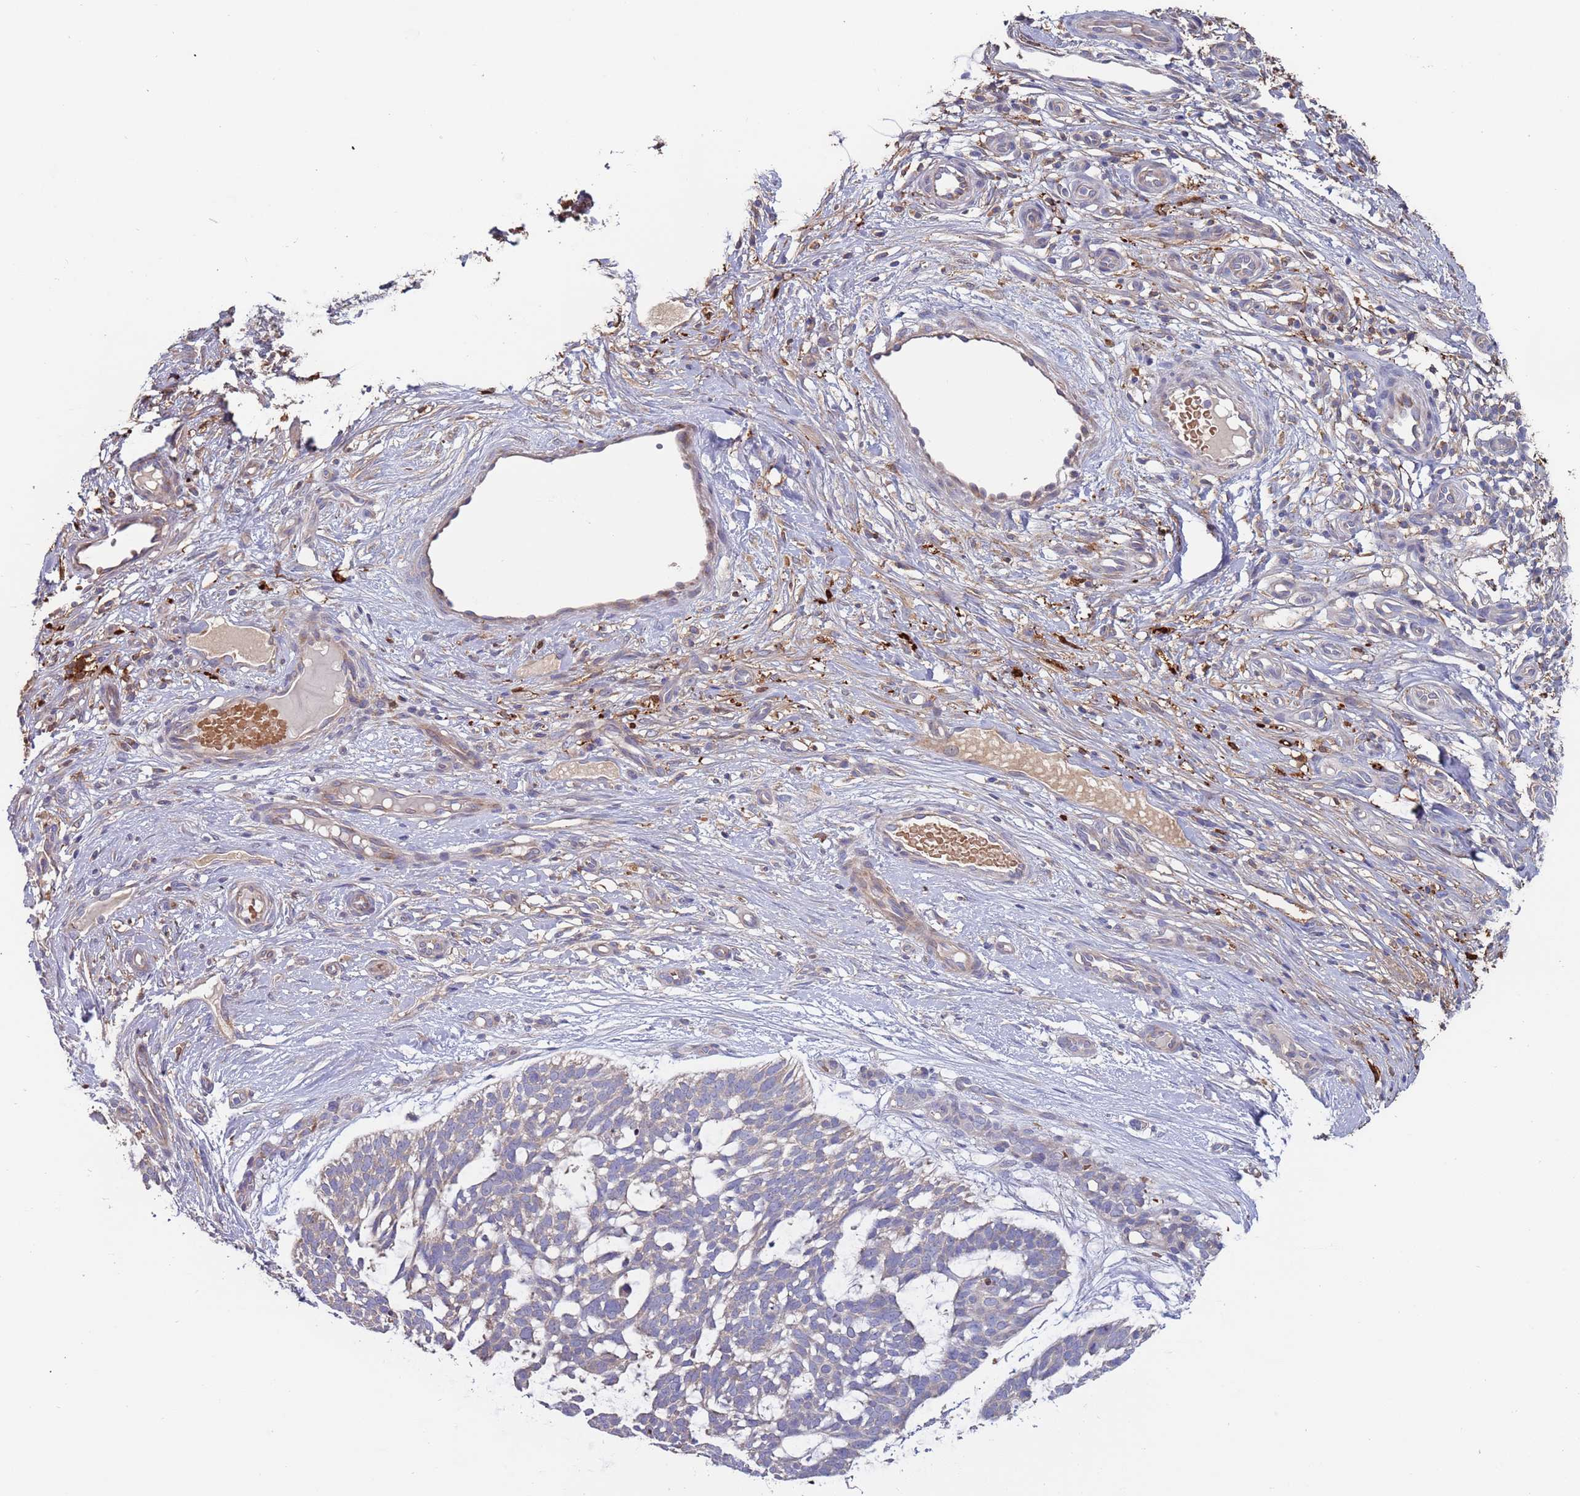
{"staining": {"intensity": "negative", "quantity": "none", "location": "none"}, "tissue": "skin cancer", "cell_type": "Tumor cells", "image_type": "cancer", "snomed": [{"axis": "morphology", "description": "Basal cell carcinoma"}, {"axis": "topography", "description": "Skin"}], "caption": "IHC of basal cell carcinoma (skin) exhibits no positivity in tumor cells.", "gene": "MALRD1", "patient": {"sex": "male", "age": 88}}